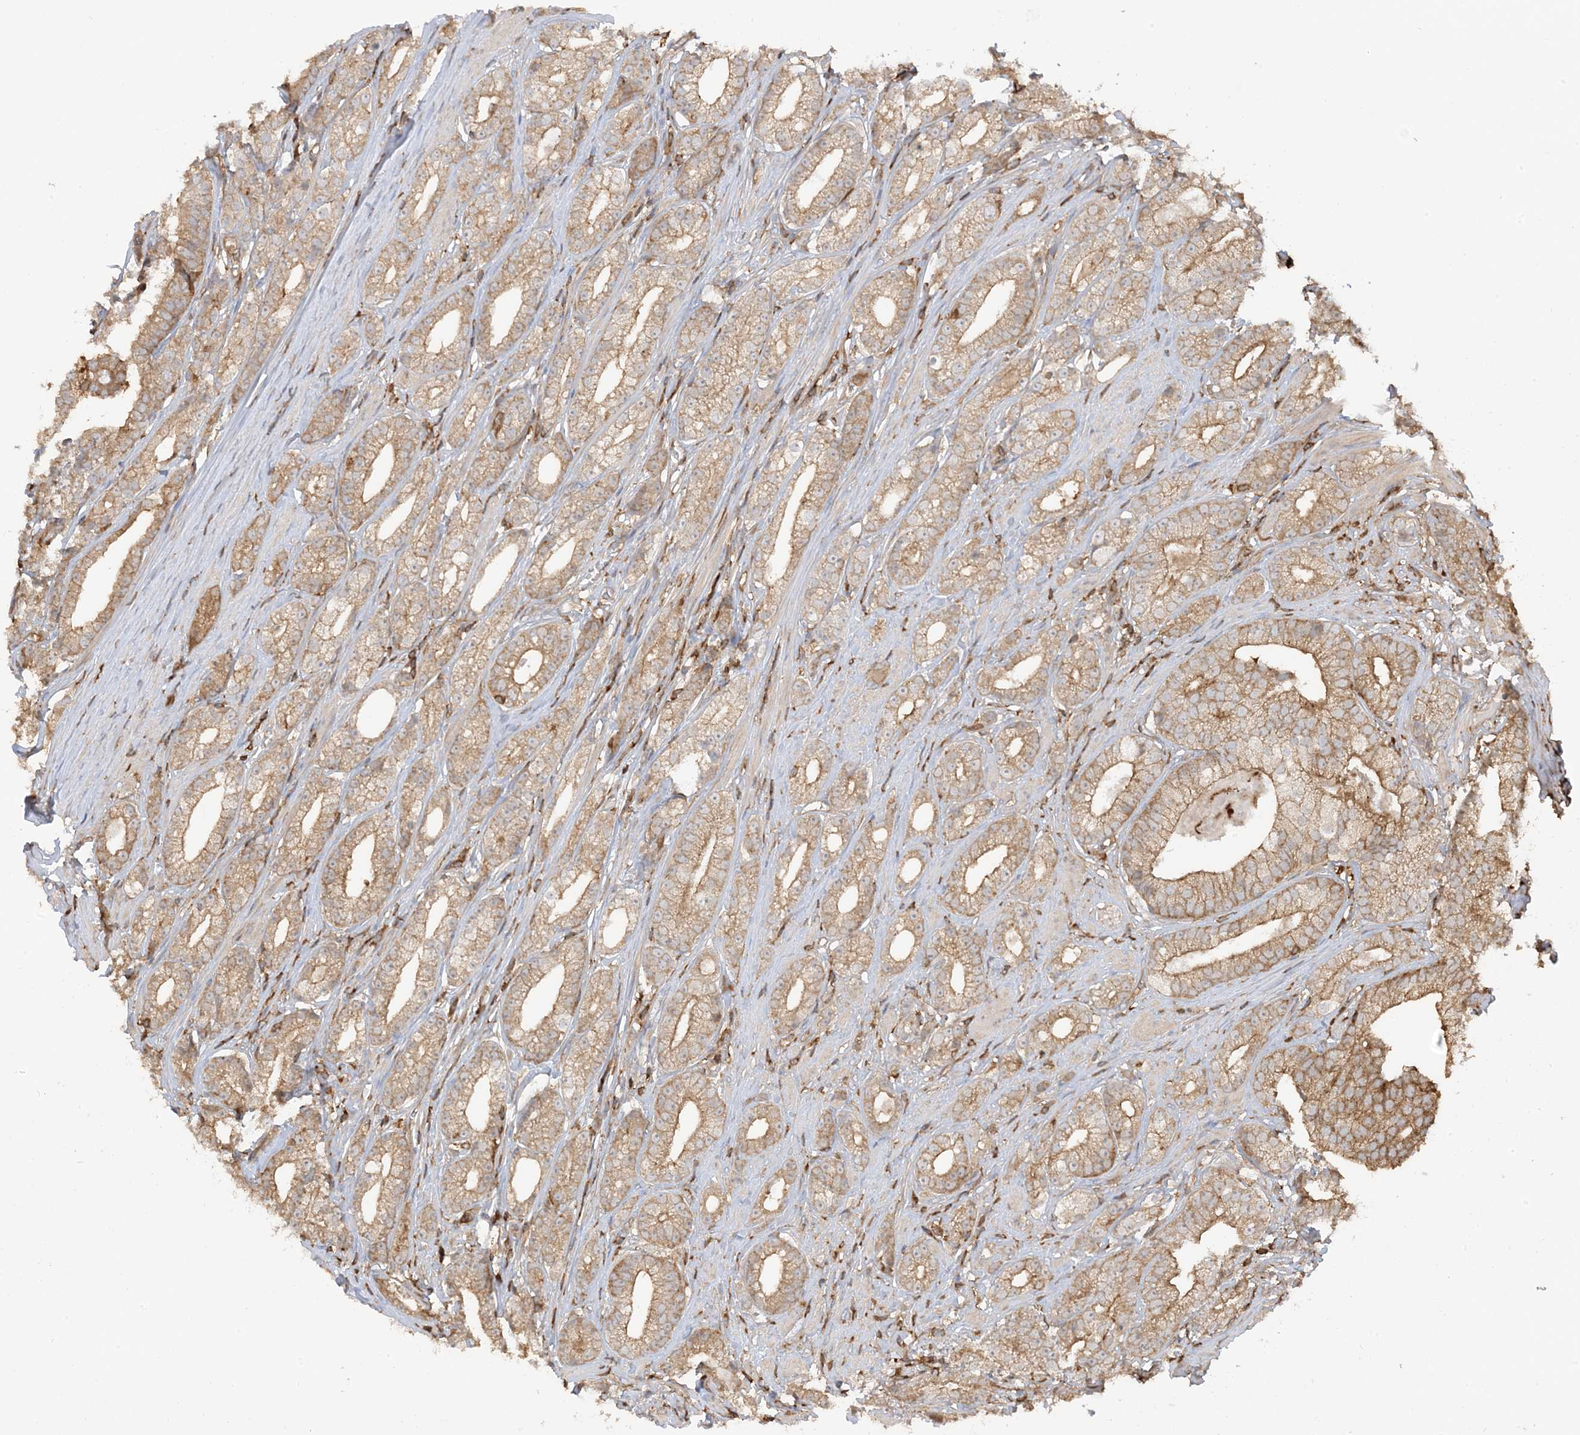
{"staining": {"intensity": "moderate", "quantity": ">75%", "location": "cytoplasmic/membranous"}, "tissue": "prostate cancer", "cell_type": "Tumor cells", "image_type": "cancer", "snomed": [{"axis": "morphology", "description": "Adenocarcinoma, High grade"}, {"axis": "topography", "description": "Prostate"}], "caption": "A high-resolution histopathology image shows IHC staining of prostate cancer, which shows moderate cytoplasmic/membranous positivity in approximately >75% of tumor cells. (DAB (3,3'-diaminobenzidine) = brown stain, brightfield microscopy at high magnification).", "gene": "CAPZB", "patient": {"sex": "male", "age": 69}}